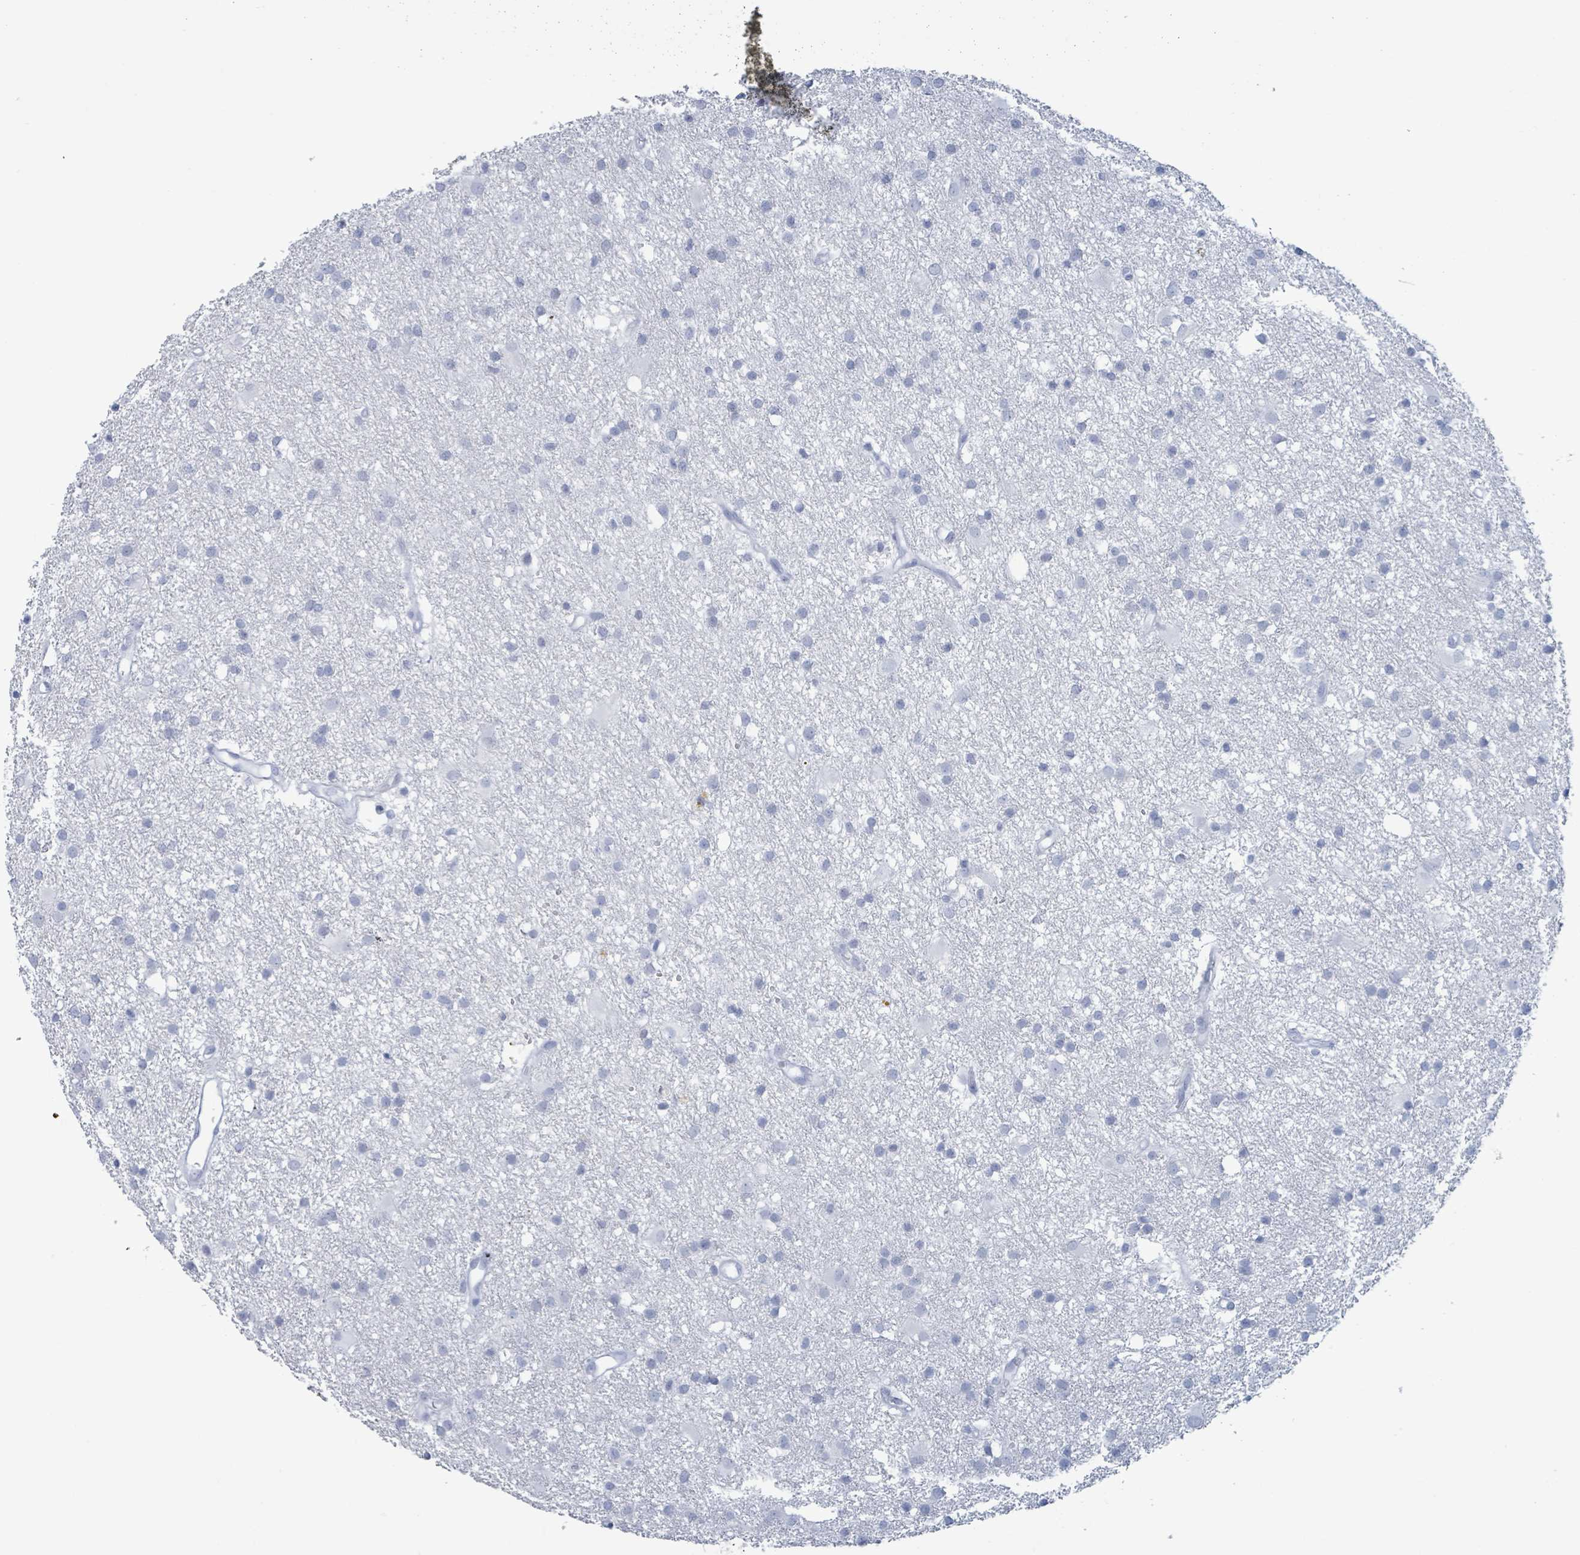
{"staining": {"intensity": "negative", "quantity": "none", "location": "none"}, "tissue": "glioma", "cell_type": "Tumor cells", "image_type": "cancer", "snomed": [{"axis": "morphology", "description": "Glioma, malignant, High grade"}, {"axis": "topography", "description": "Brain"}], "caption": "DAB (3,3'-diaminobenzidine) immunohistochemical staining of human malignant glioma (high-grade) displays no significant staining in tumor cells.", "gene": "KRT8", "patient": {"sex": "male", "age": 77}}